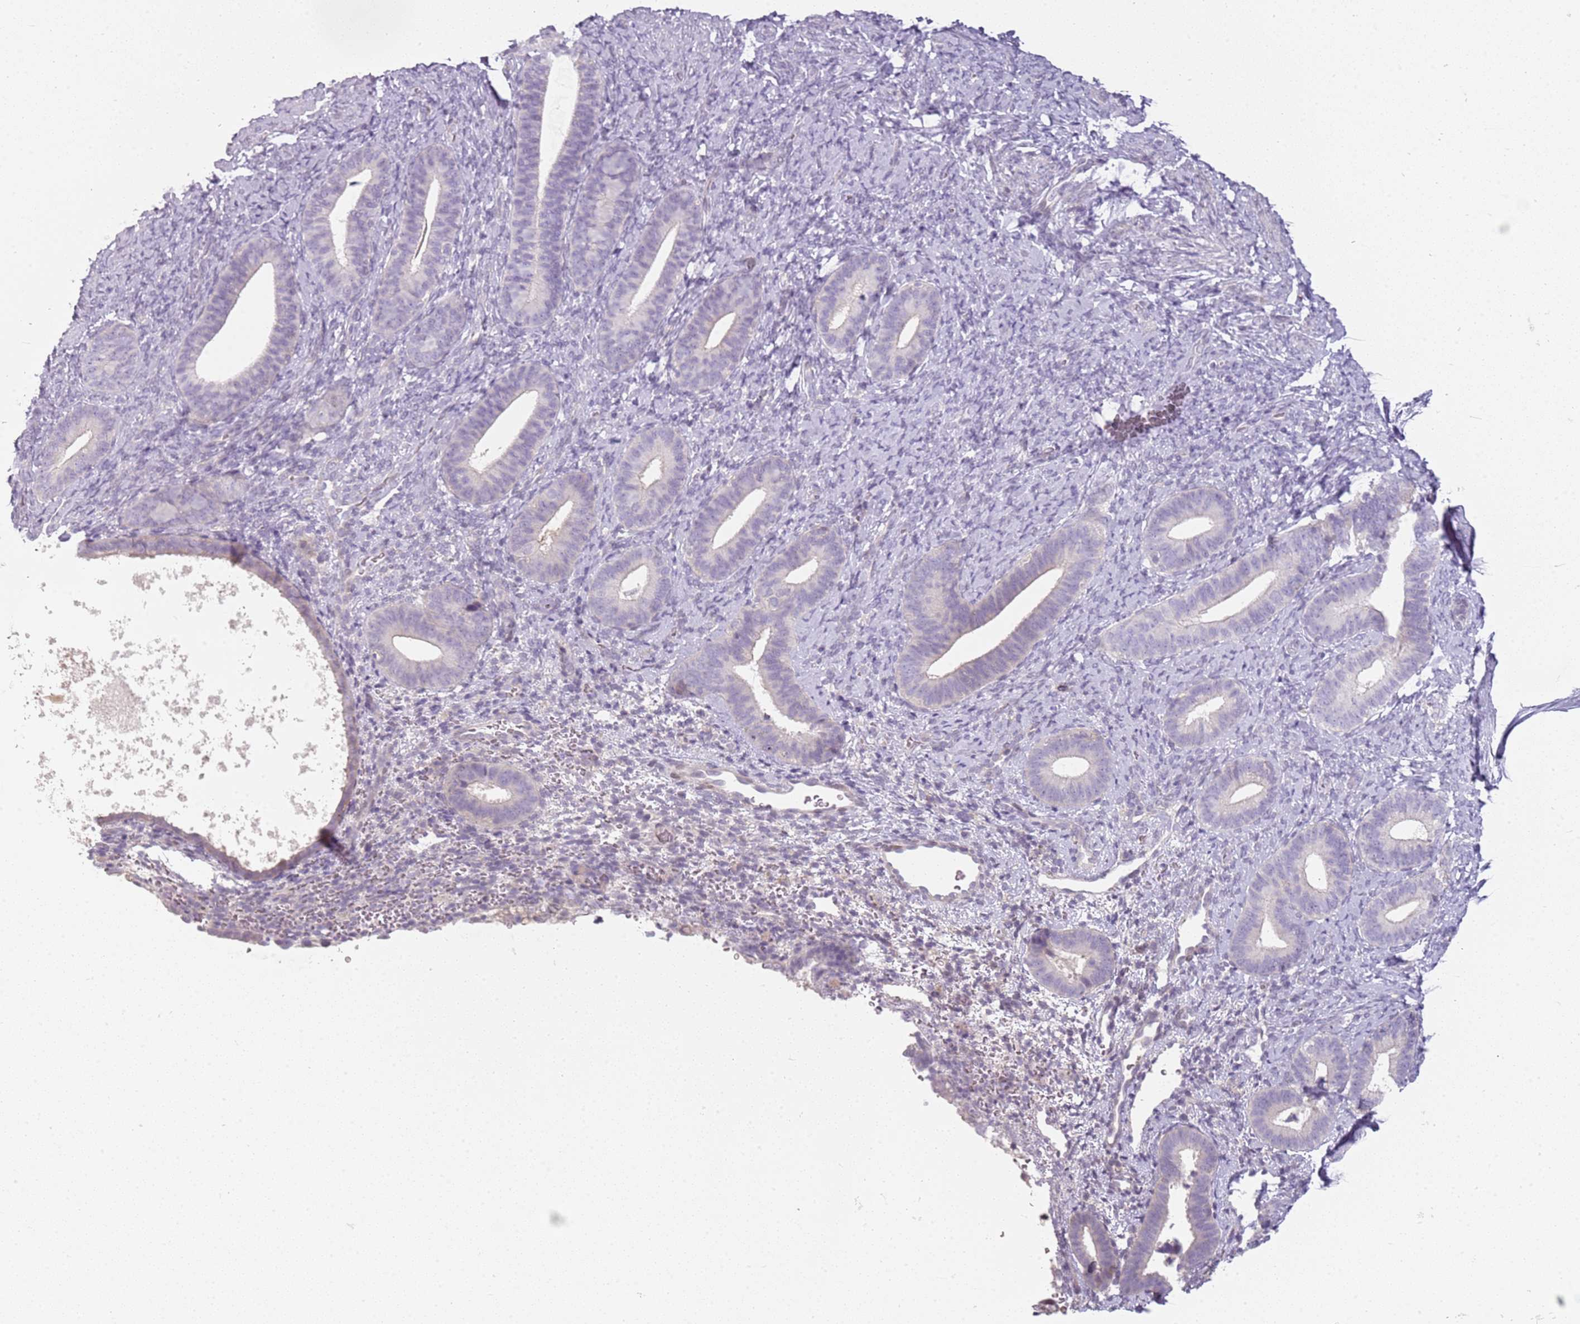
{"staining": {"intensity": "negative", "quantity": "none", "location": "none"}, "tissue": "endometrium", "cell_type": "Cells in endometrial stroma", "image_type": "normal", "snomed": [{"axis": "morphology", "description": "Normal tissue, NOS"}, {"axis": "topography", "description": "Endometrium"}], "caption": "Photomicrograph shows no significant protein positivity in cells in endometrial stroma of benign endometrium.", "gene": "DEFB116", "patient": {"sex": "female", "age": 65}}